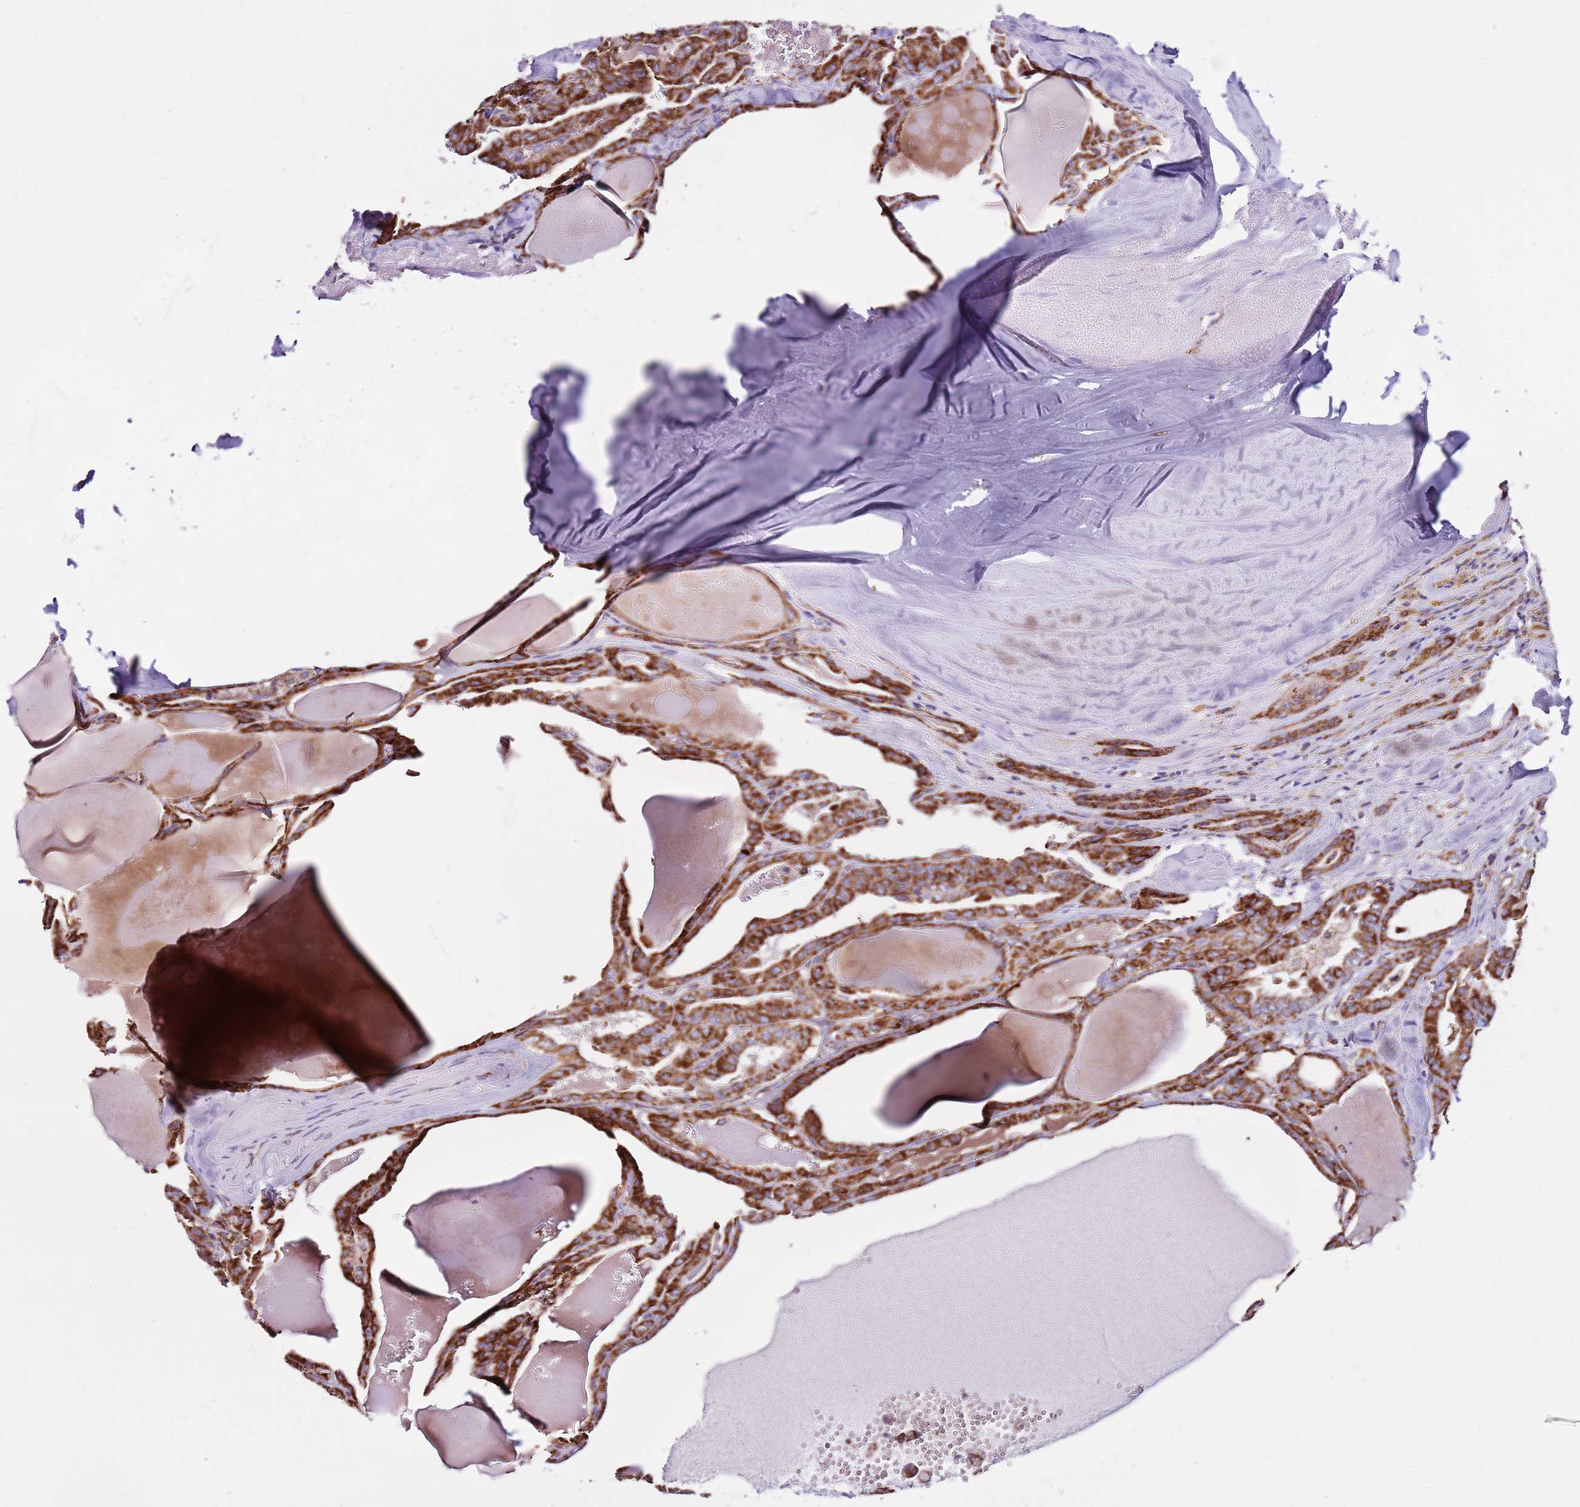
{"staining": {"intensity": "strong", "quantity": ">75%", "location": "cytoplasmic/membranous"}, "tissue": "thyroid cancer", "cell_type": "Tumor cells", "image_type": "cancer", "snomed": [{"axis": "morphology", "description": "Papillary adenocarcinoma, NOS"}, {"axis": "topography", "description": "Thyroid gland"}], "caption": "Immunohistochemical staining of papillary adenocarcinoma (thyroid) demonstrates strong cytoplasmic/membranous protein staining in approximately >75% of tumor cells.", "gene": "HECTD4", "patient": {"sex": "male", "age": 52}}